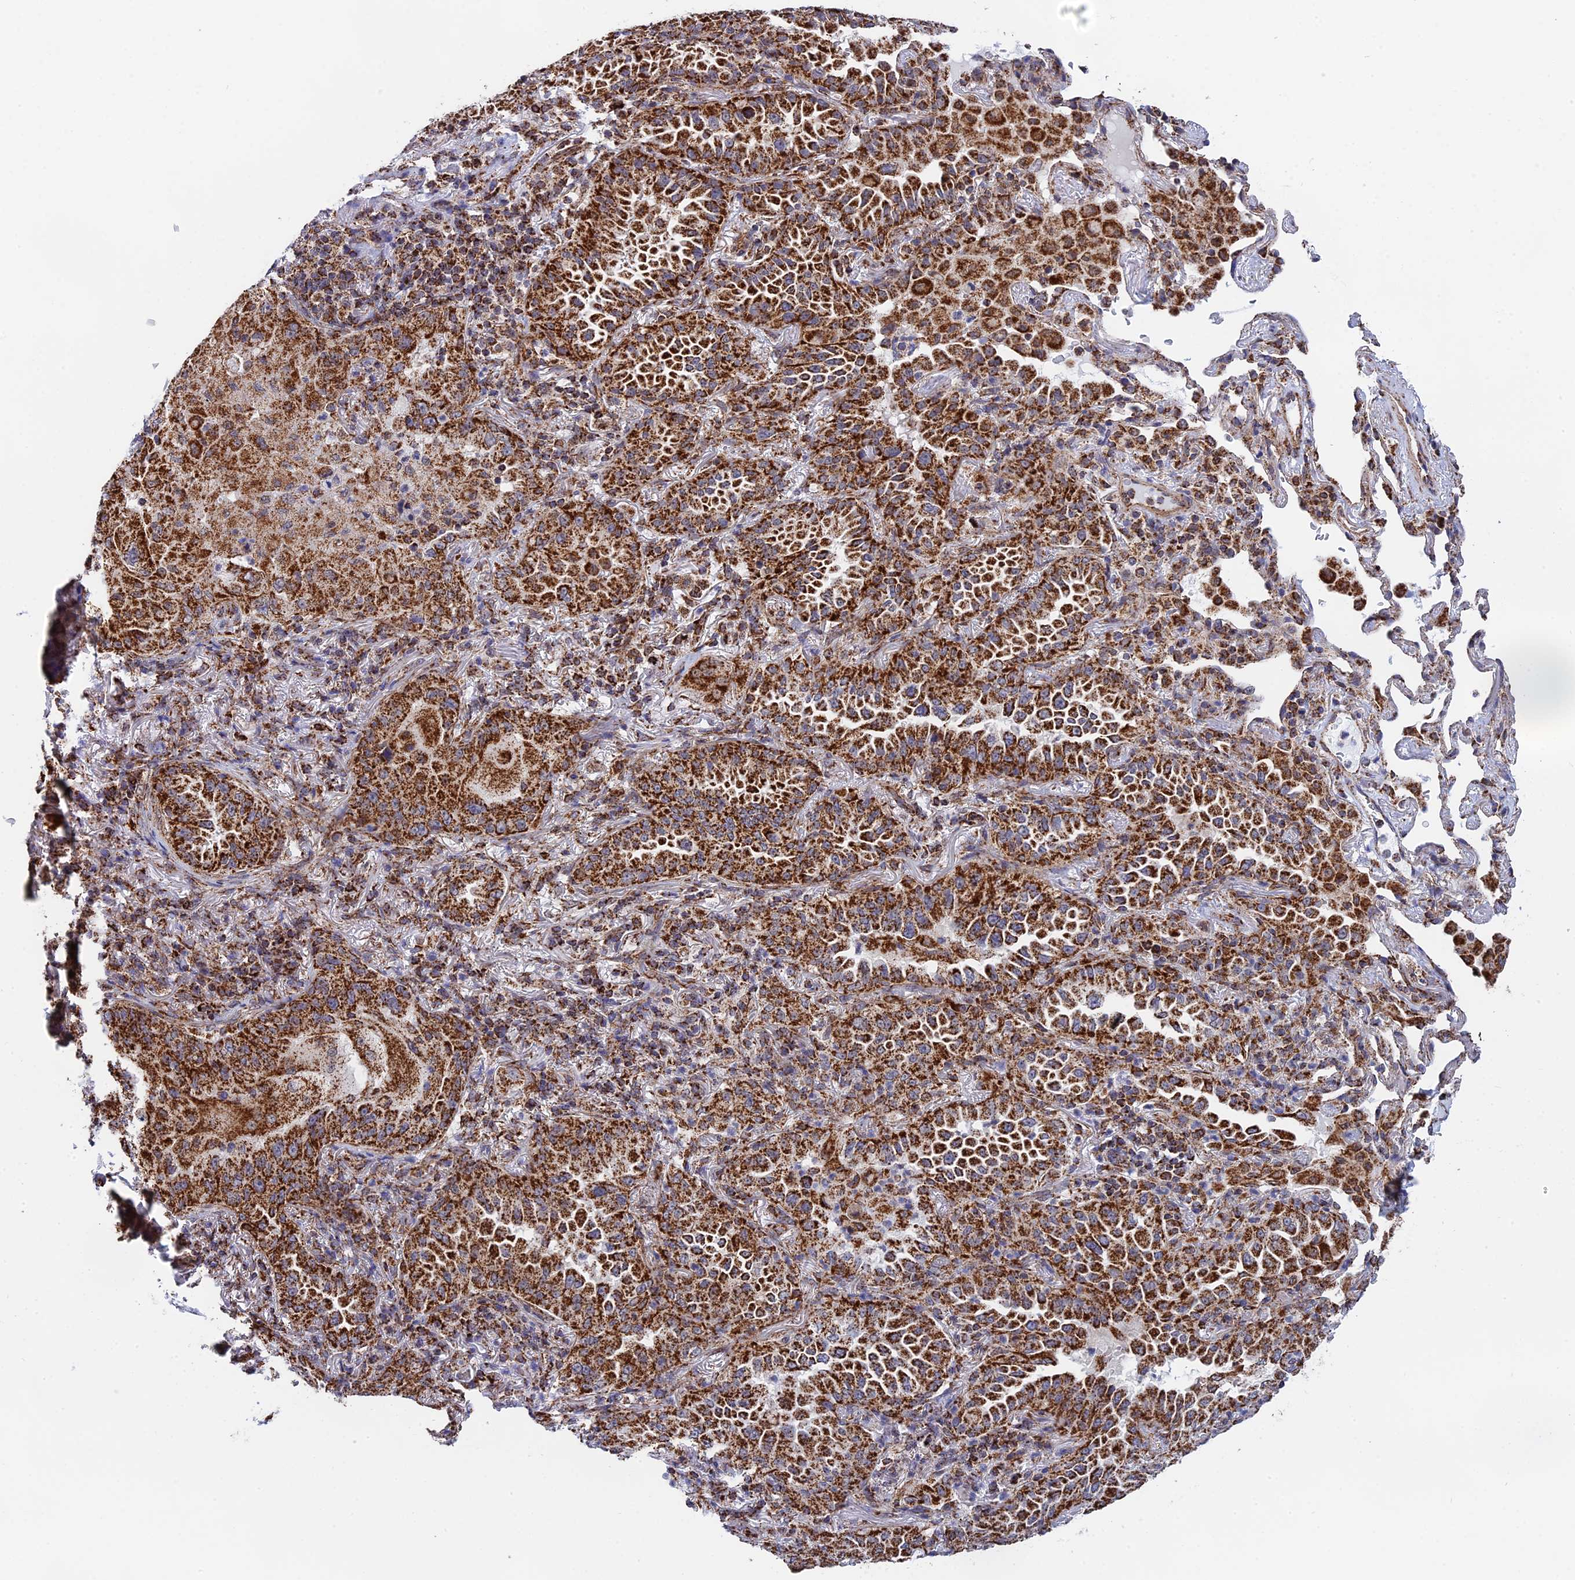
{"staining": {"intensity": "strong", "quantity": ">75%", "location": "cytoplasmic/membranous"}, "tissue": "lung cancer", "cell_type": "Tumor cells", "image_type": "cancer", "snomed": [{"axis": "morphology", "description": "Adenocarcinoma, NOS"}, {"axis": "topography", "description": "Lung"}], "caption": "Immunohistochemical staining of human lung cancer reveals high levels of strong cytoplasmic/membranous protein staining in approximately >75% of tumor cells.", "gene": "CDC16", "patient": {"sex": "female", "age": 69}}